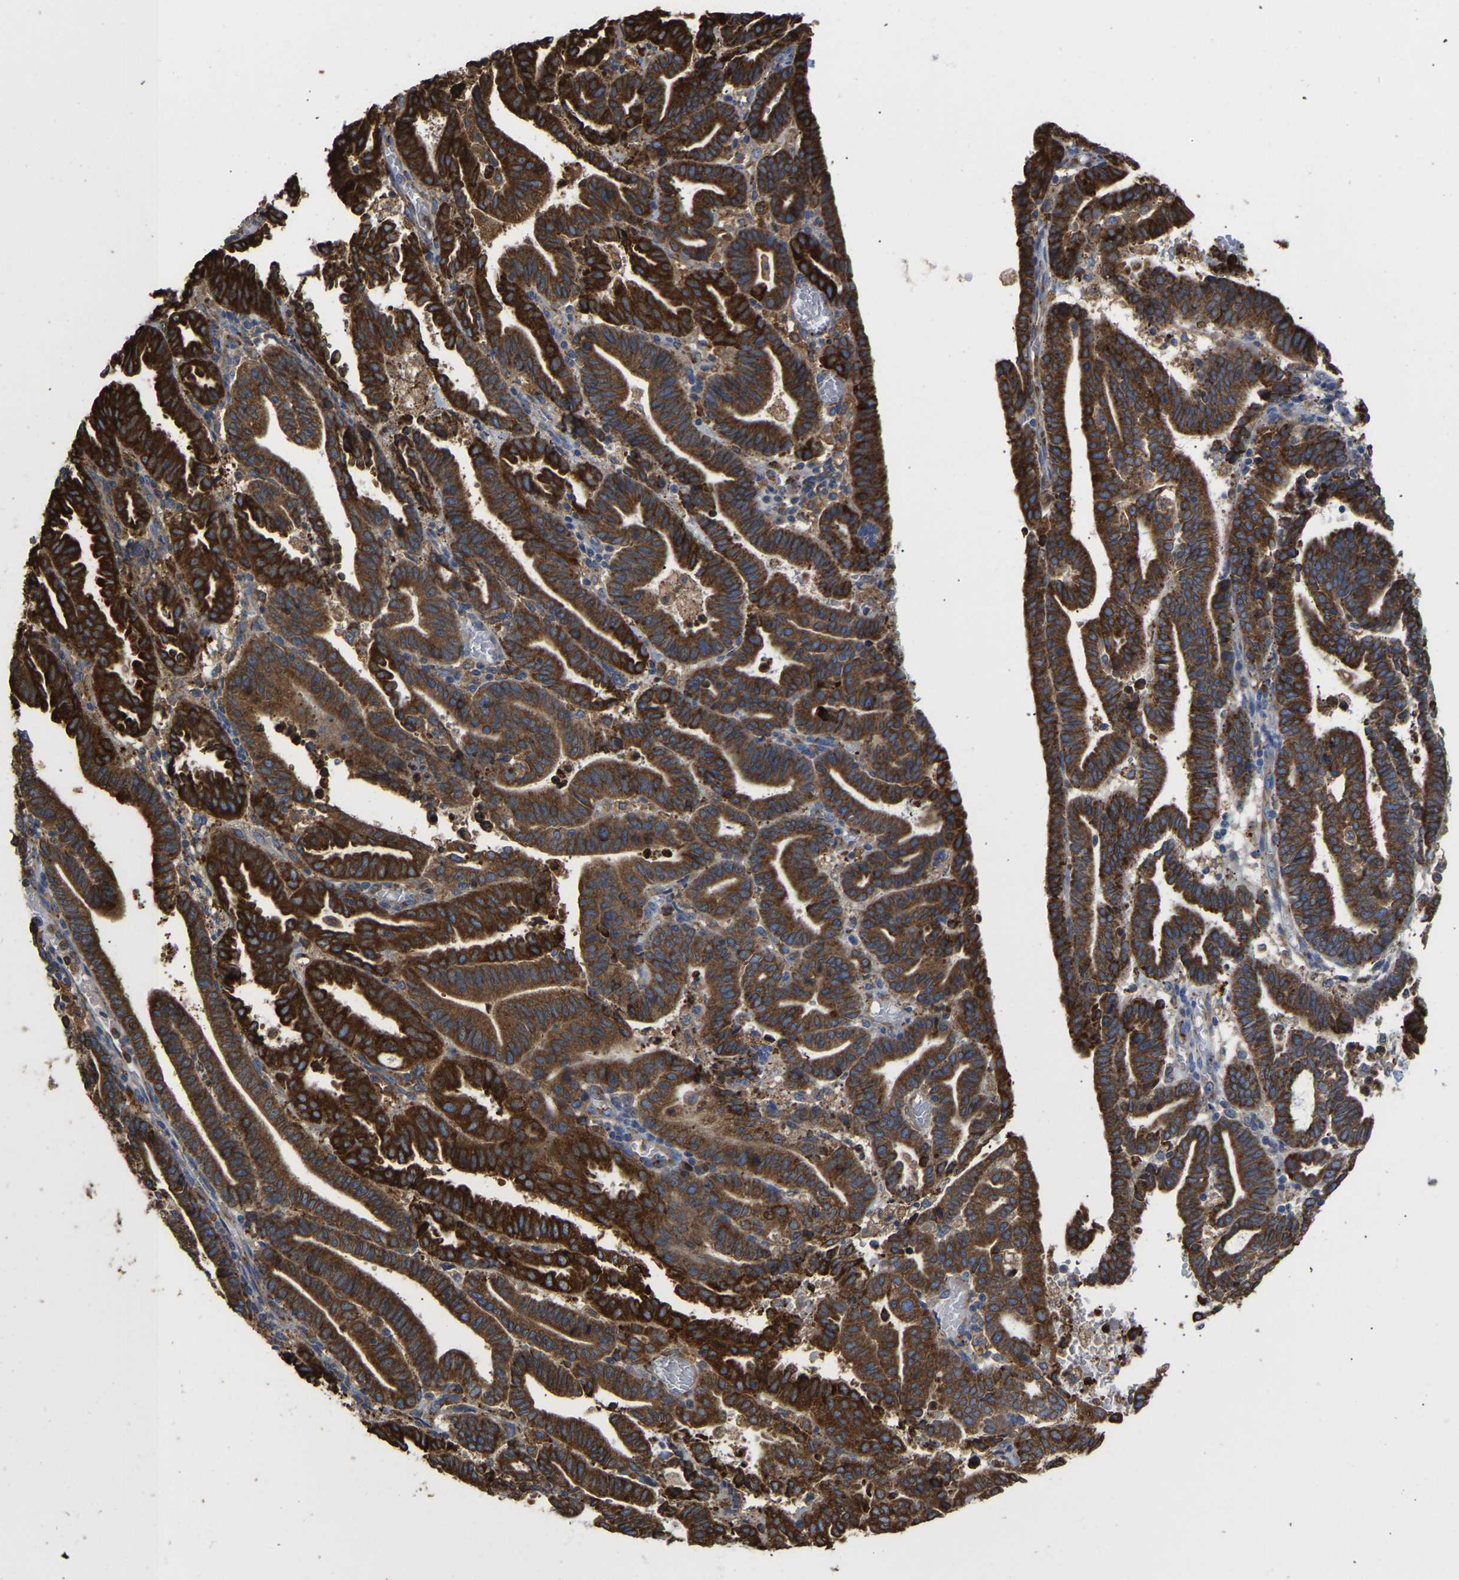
{"staining": {"intensity": "strong", "quantity": ">75%", "location": "cytoplasmic/membranous"}, "tissue": "endometrial cancer", "cell_type": "Tumor cells", "image_type": "cancer", "snomed": [{"axis": "morphology", "description": "Adenocarcinoma, NOS"}, {"axis": "topography", "description": "Uterus"}], "caption": "Immunohistochemistry micrograph of human endometrial adenocarcinoma stained for a protein (brown), which displays high levels of strong cytoplasmic/membranous staining in approximately >75% of tumor cells.", "gene": "P4HB", "patient": {"sex": "female", "age": 83}}